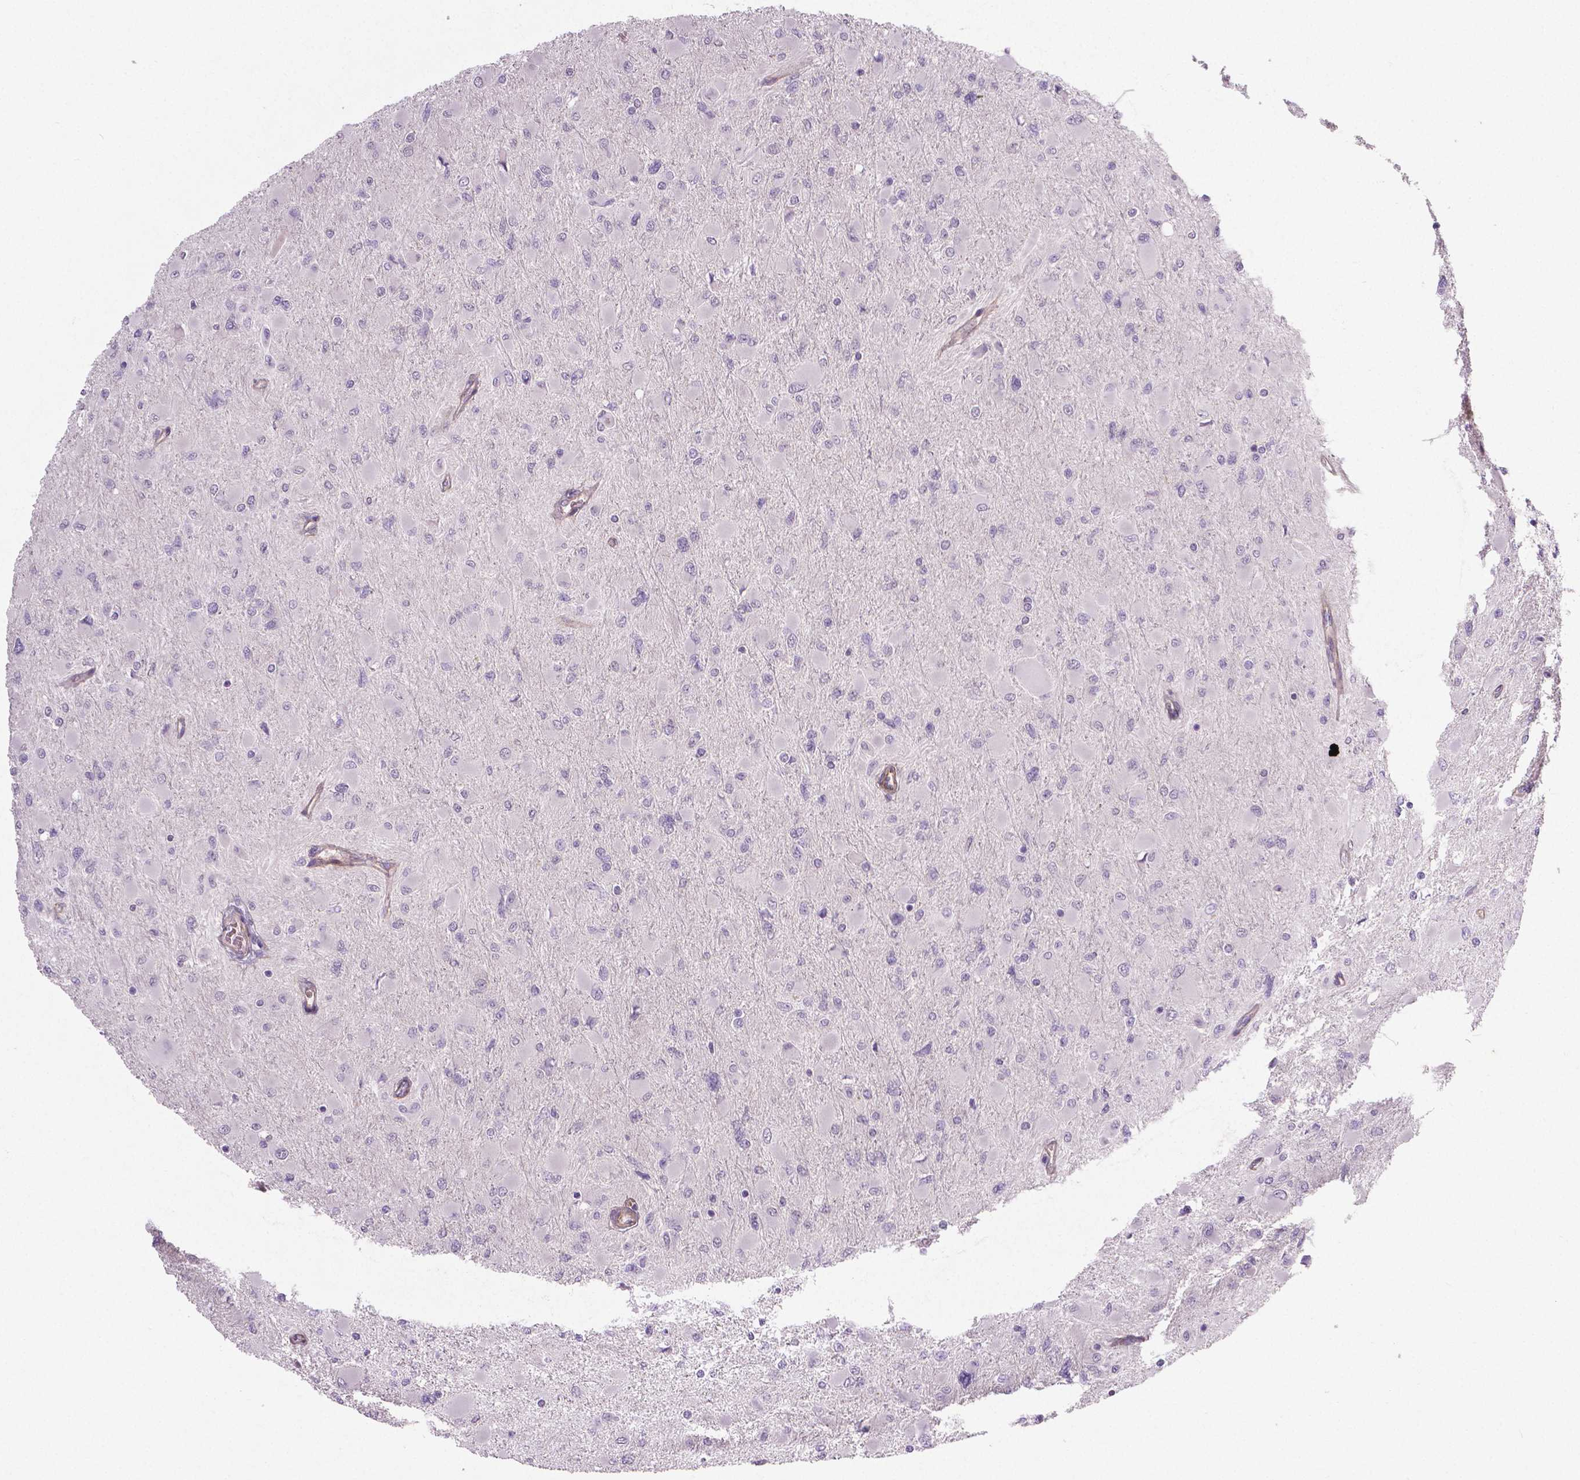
{"staining": {"intensity": "negative", "quantity": "none", "location": "none"}, "tissue": "glioma", "cell_type": "Tumor cells", "image_type": "cancer", "snomed": [{"axis": "morphology", "description": "Glioma, malignant, High grade"}, {"axis": "topography", "description": "Cerebral cortex"}], "caption": "A photomicrograph of human malignant high-grade glioma is negative for staining in tumor cells.", "gene": "FLT1", "patient": {"sex": "female", "age": 36}}